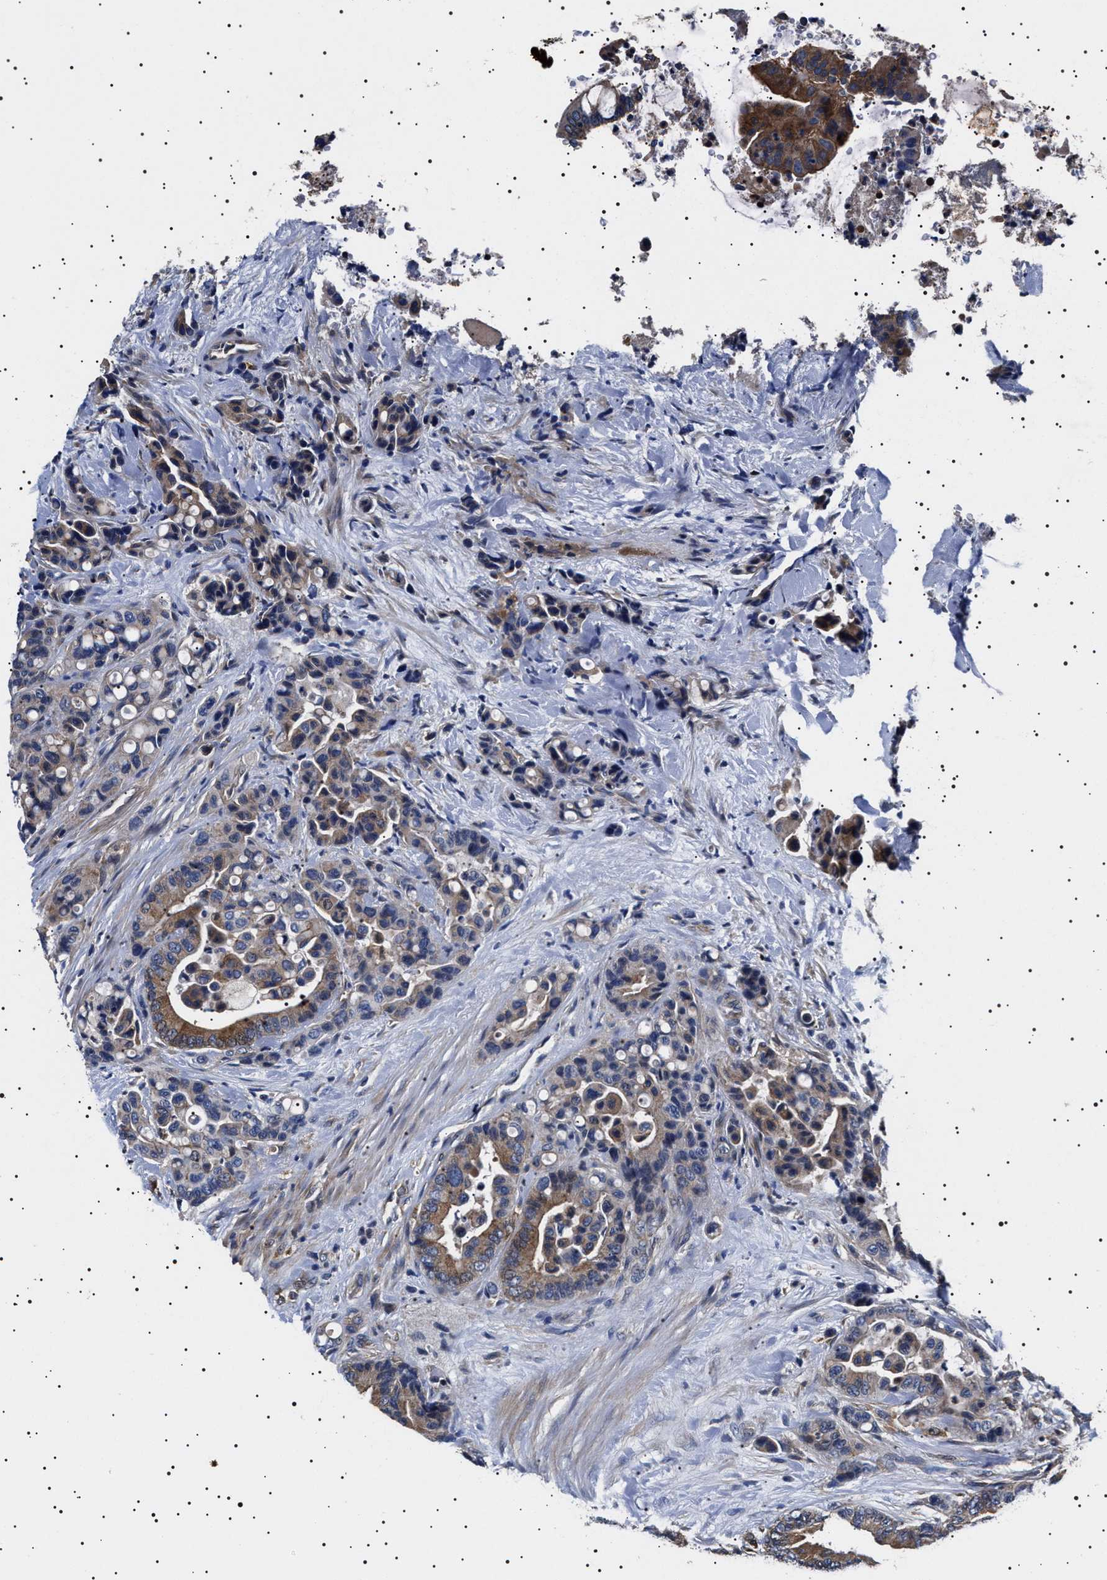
{"staining": {"intensity": "moderate", "quantity": ">75%", "location": "cytoplasmic/membranous"}, "tissue": "colorectal cancer", "cell_type": "Tumor cells", "image_type": "cancer", "snomed": [{"axis": "morphology", "description": "Normal tissue, NOS"}, {"axis": "morphology", "description": "Adenocarcinoma, NOS"}, {"axis": "topography", "description": "Colon"}], "caption": "Immunohistochemical staining of colorectal cancer exhibits medium levels of moderate cytoplasmic/membranous staining in approximately >75% of tumor cells.", "gene": "SLC4A7", "patient": {"sex": "male", "age": 82}}